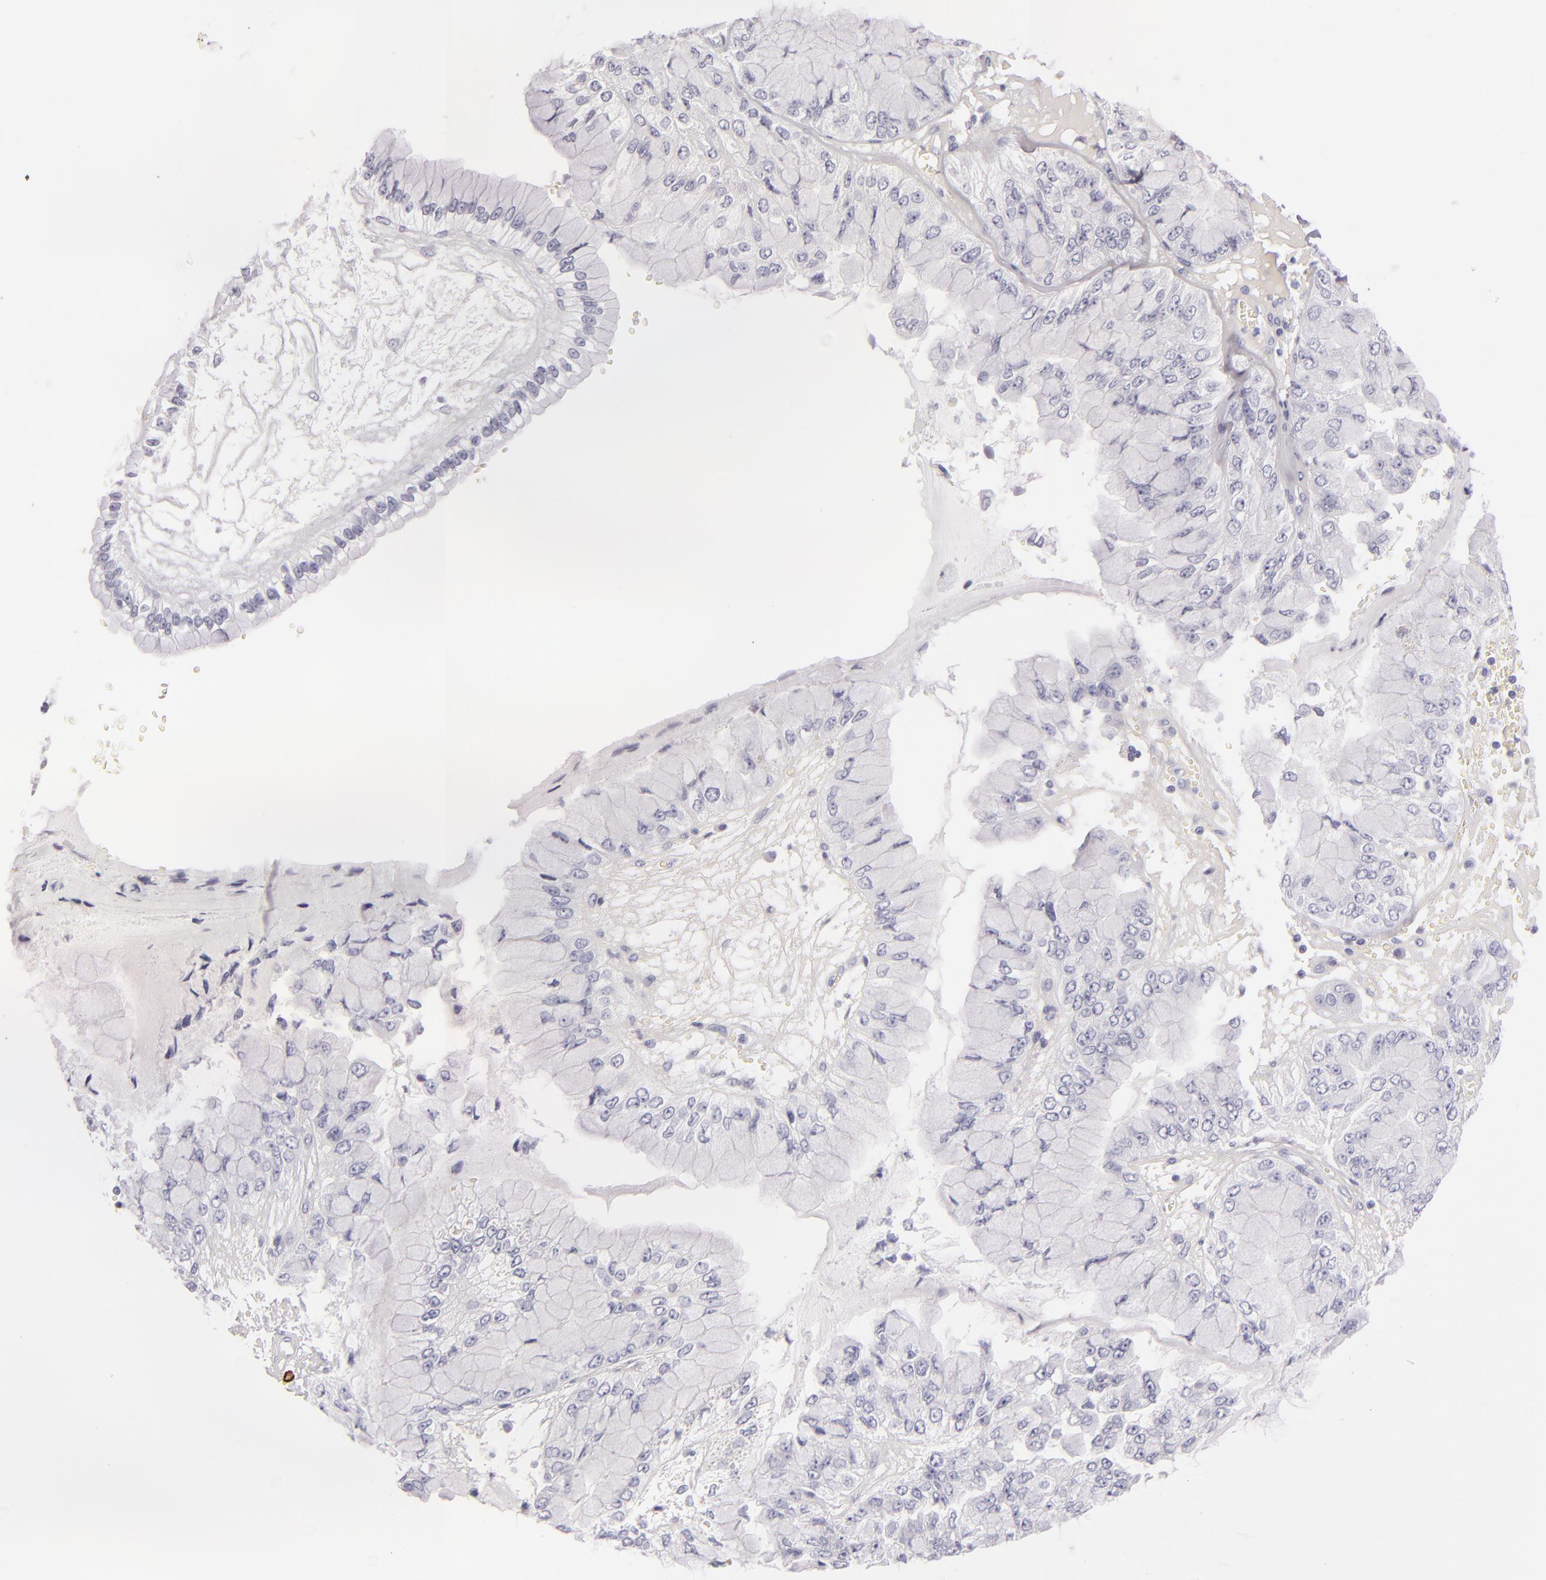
{"staining": {"intensity": "negative", "quantity": "none", "location": "none"}, "tissue": "liver cancer", "cell_type": "Tumor cells", "image_type": "cancer", "snomed": [{"axis": "morphology", "description": "Cholangiocarcinoma"}, {"axis": "topography", "description": "Liver"}], "caption": "This is a image of IHC staining of liver cancer, which shows no positivity in tumor cells. Nuclei are stained in blue.", "gene": "TPSD1", "patient": {"sex": "female", "age": 79}}